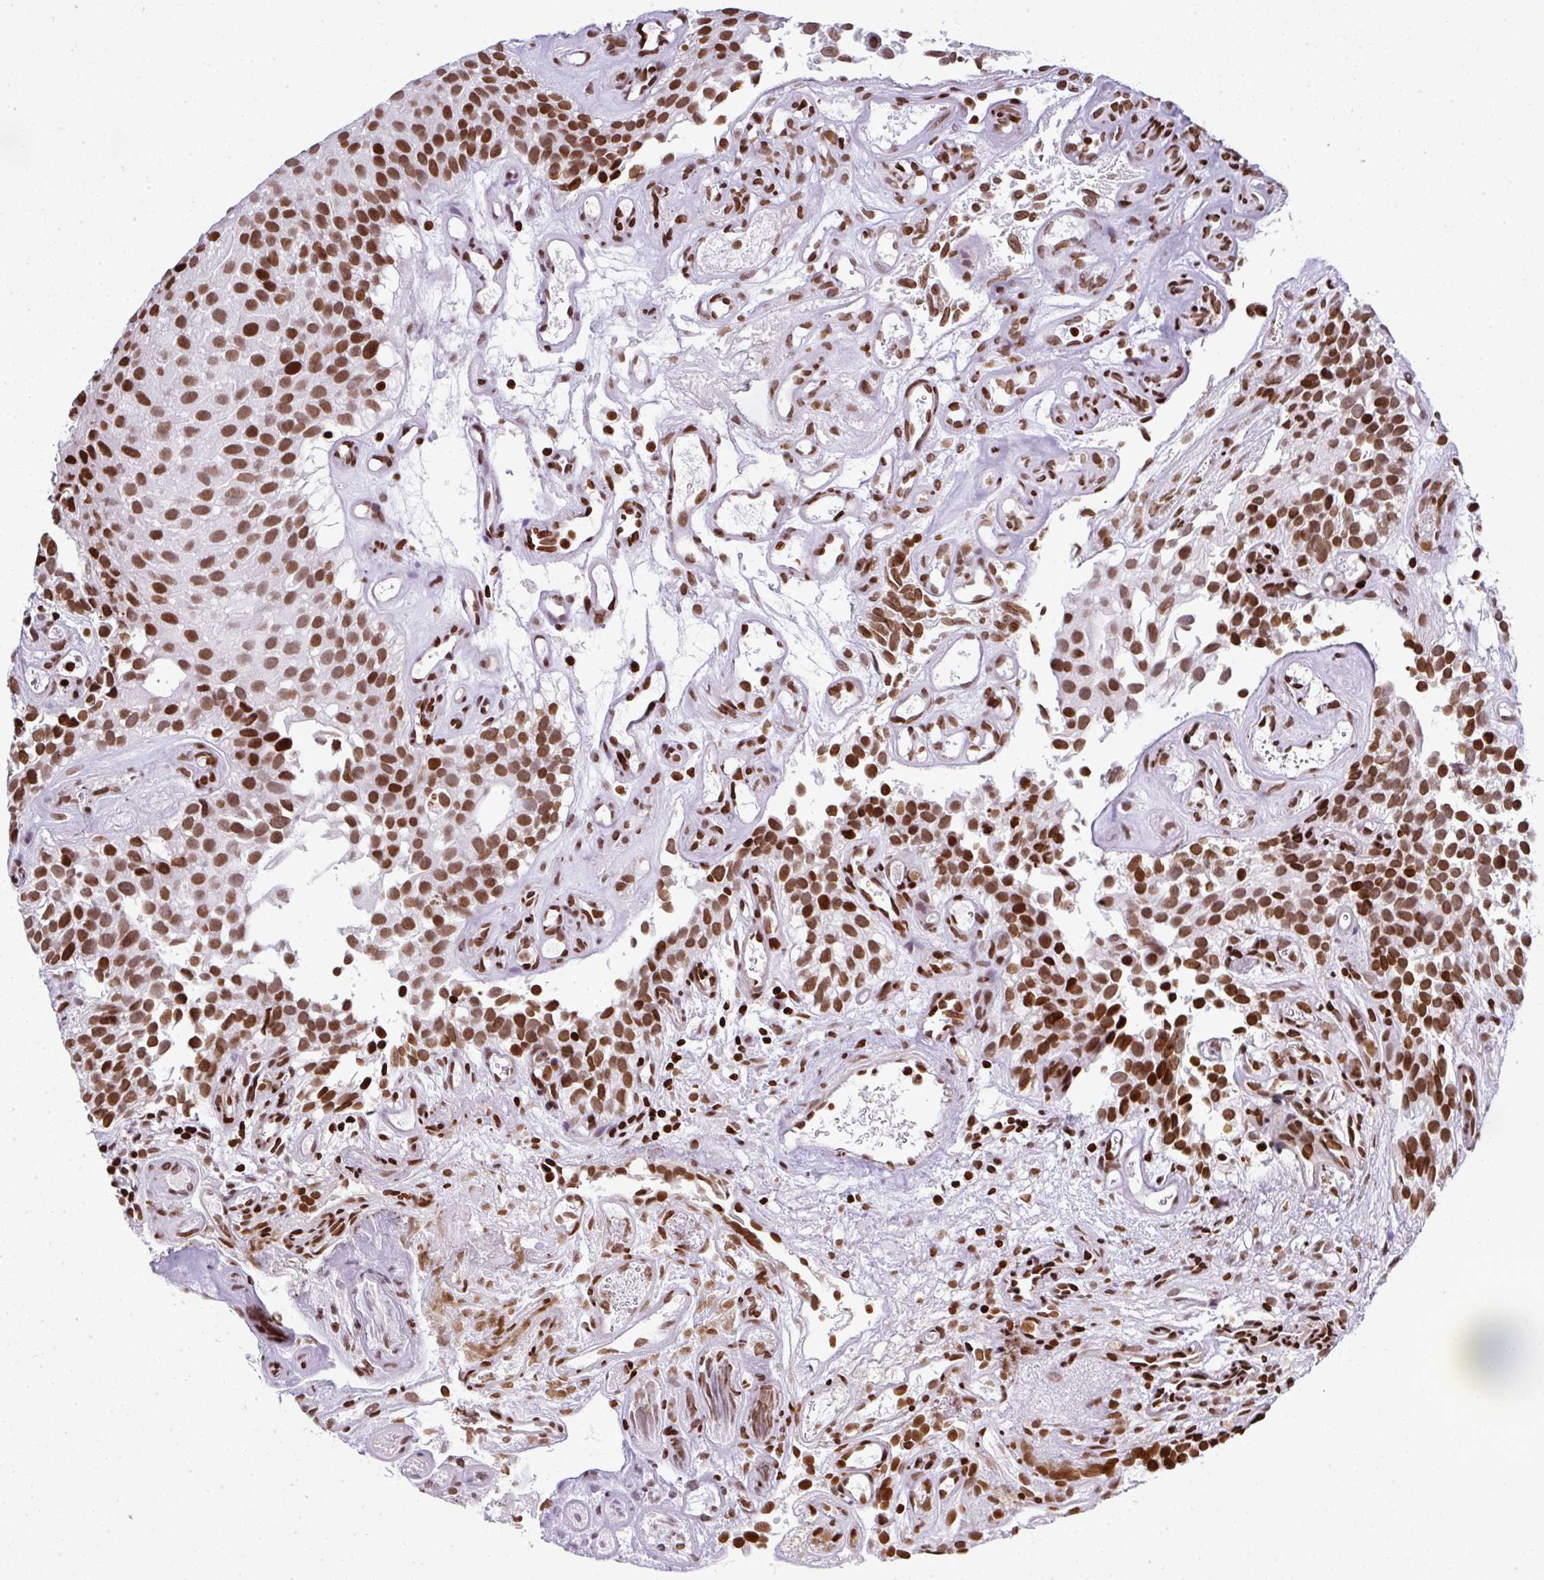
{"staining": {"intensity": "strong", "quantity": ">75%", "location": "nuclear"}, "tissue": "urothelial cancer", "cell_type": "Tumor cells", "image_type": "cancer", "snomed": [{"axis": "morphology", "description": "Urothelial carcinoma, NOS"}, {"axis": "topography", "description": "Urinary bladder"}], "caption": "Transitional cell carcinoma stained for a protein (brown) displays strong nuclear positive staining in approximately >75% of tumor cells.", "gene": "RASL11A", "patient": {"sex": "male", "age": 87}}